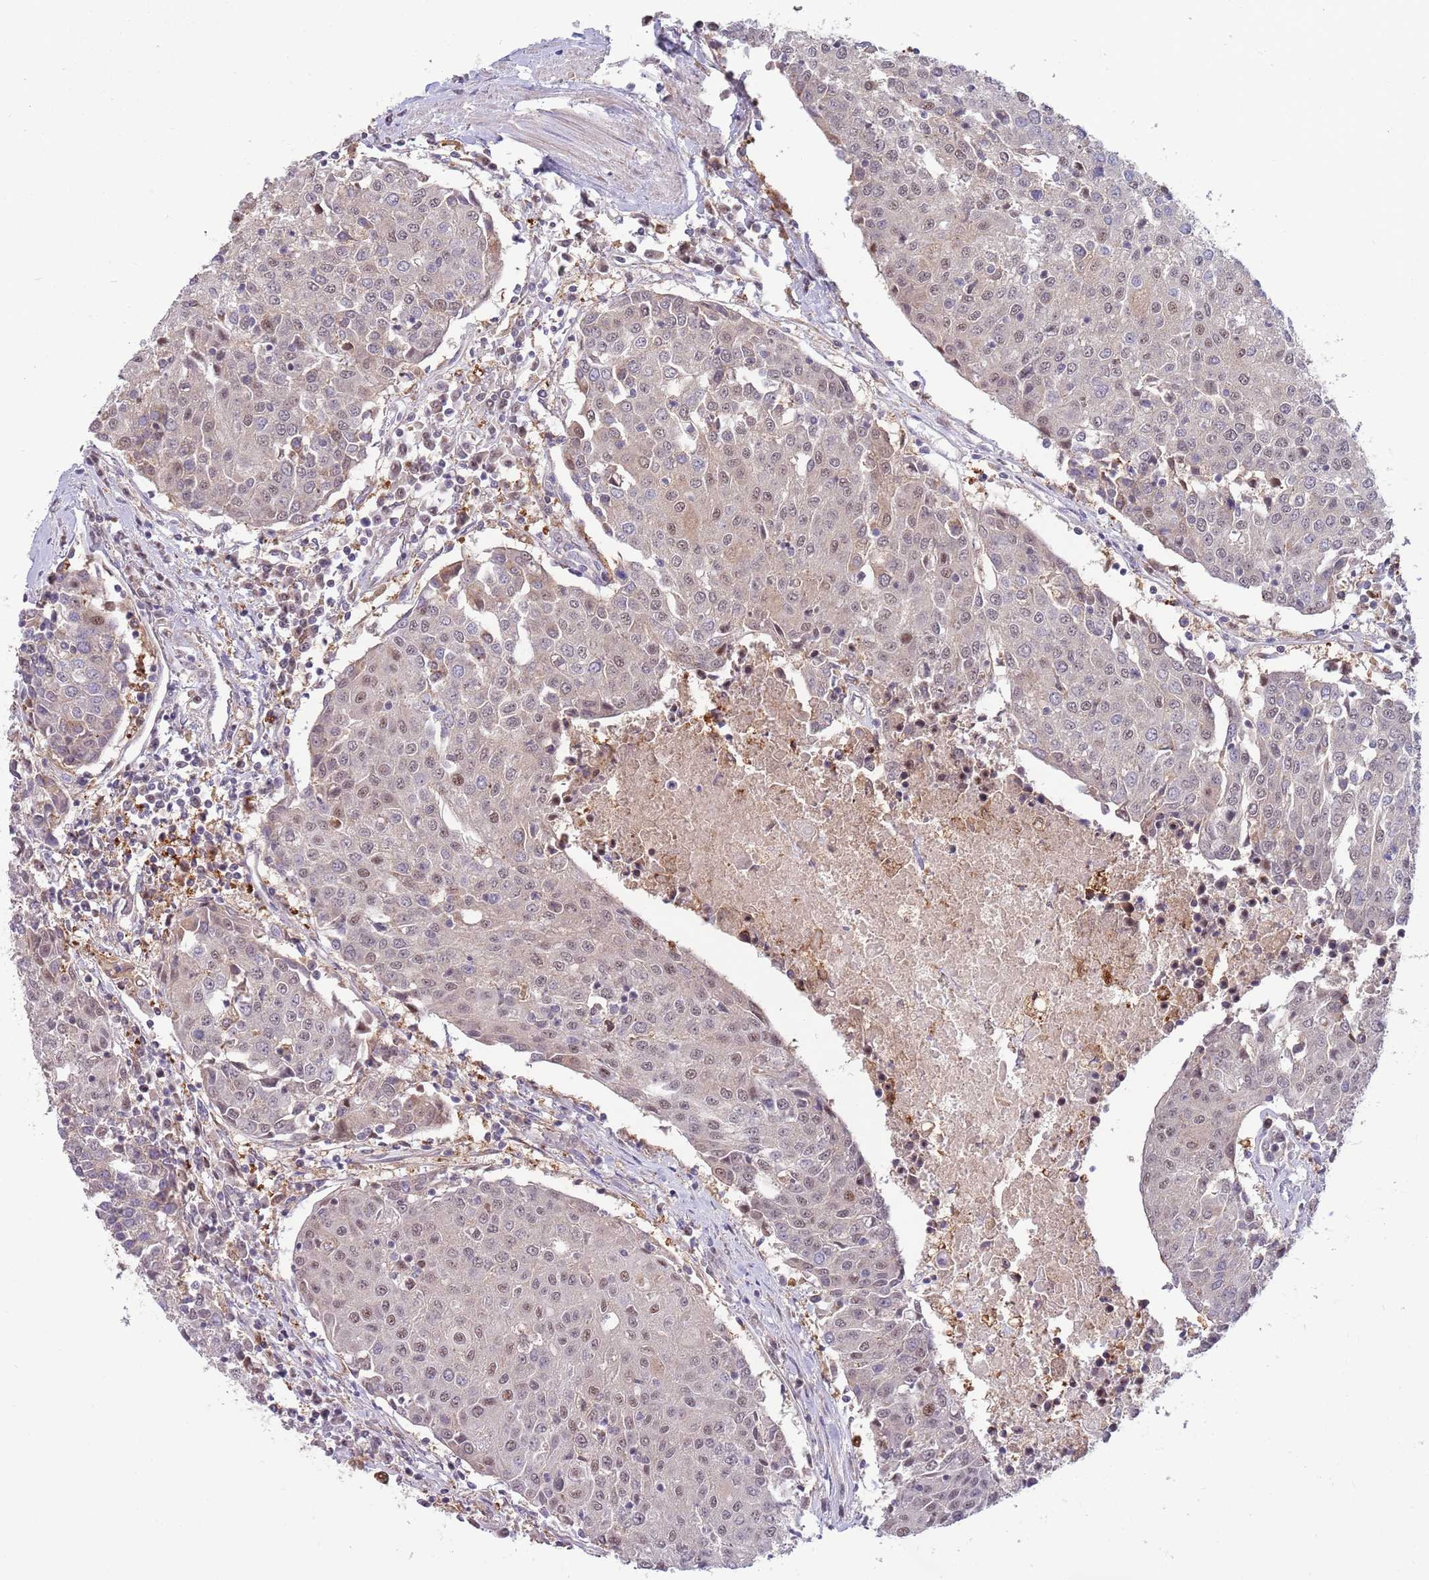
{"staining": {"intensity": "weak", "quantity": "25%-75%", "location": "nuclear"}, "tissue": "urothelial cancer", "cell_type": "Tumor cells", "image_type": "cancer", "snomed": [{"axis": "morphology", "description": "Urothelial carcinoma, High grade"}, {"axis": "topography", "description": "Urinary bladder"}], "caption": "Protein expression analysis of urothelial cancer shows weak nuclear positivity in about 25%-75% of tumor cells.", "gene": "CCNJL", "patient": {"sex": "female", "age": 85}}